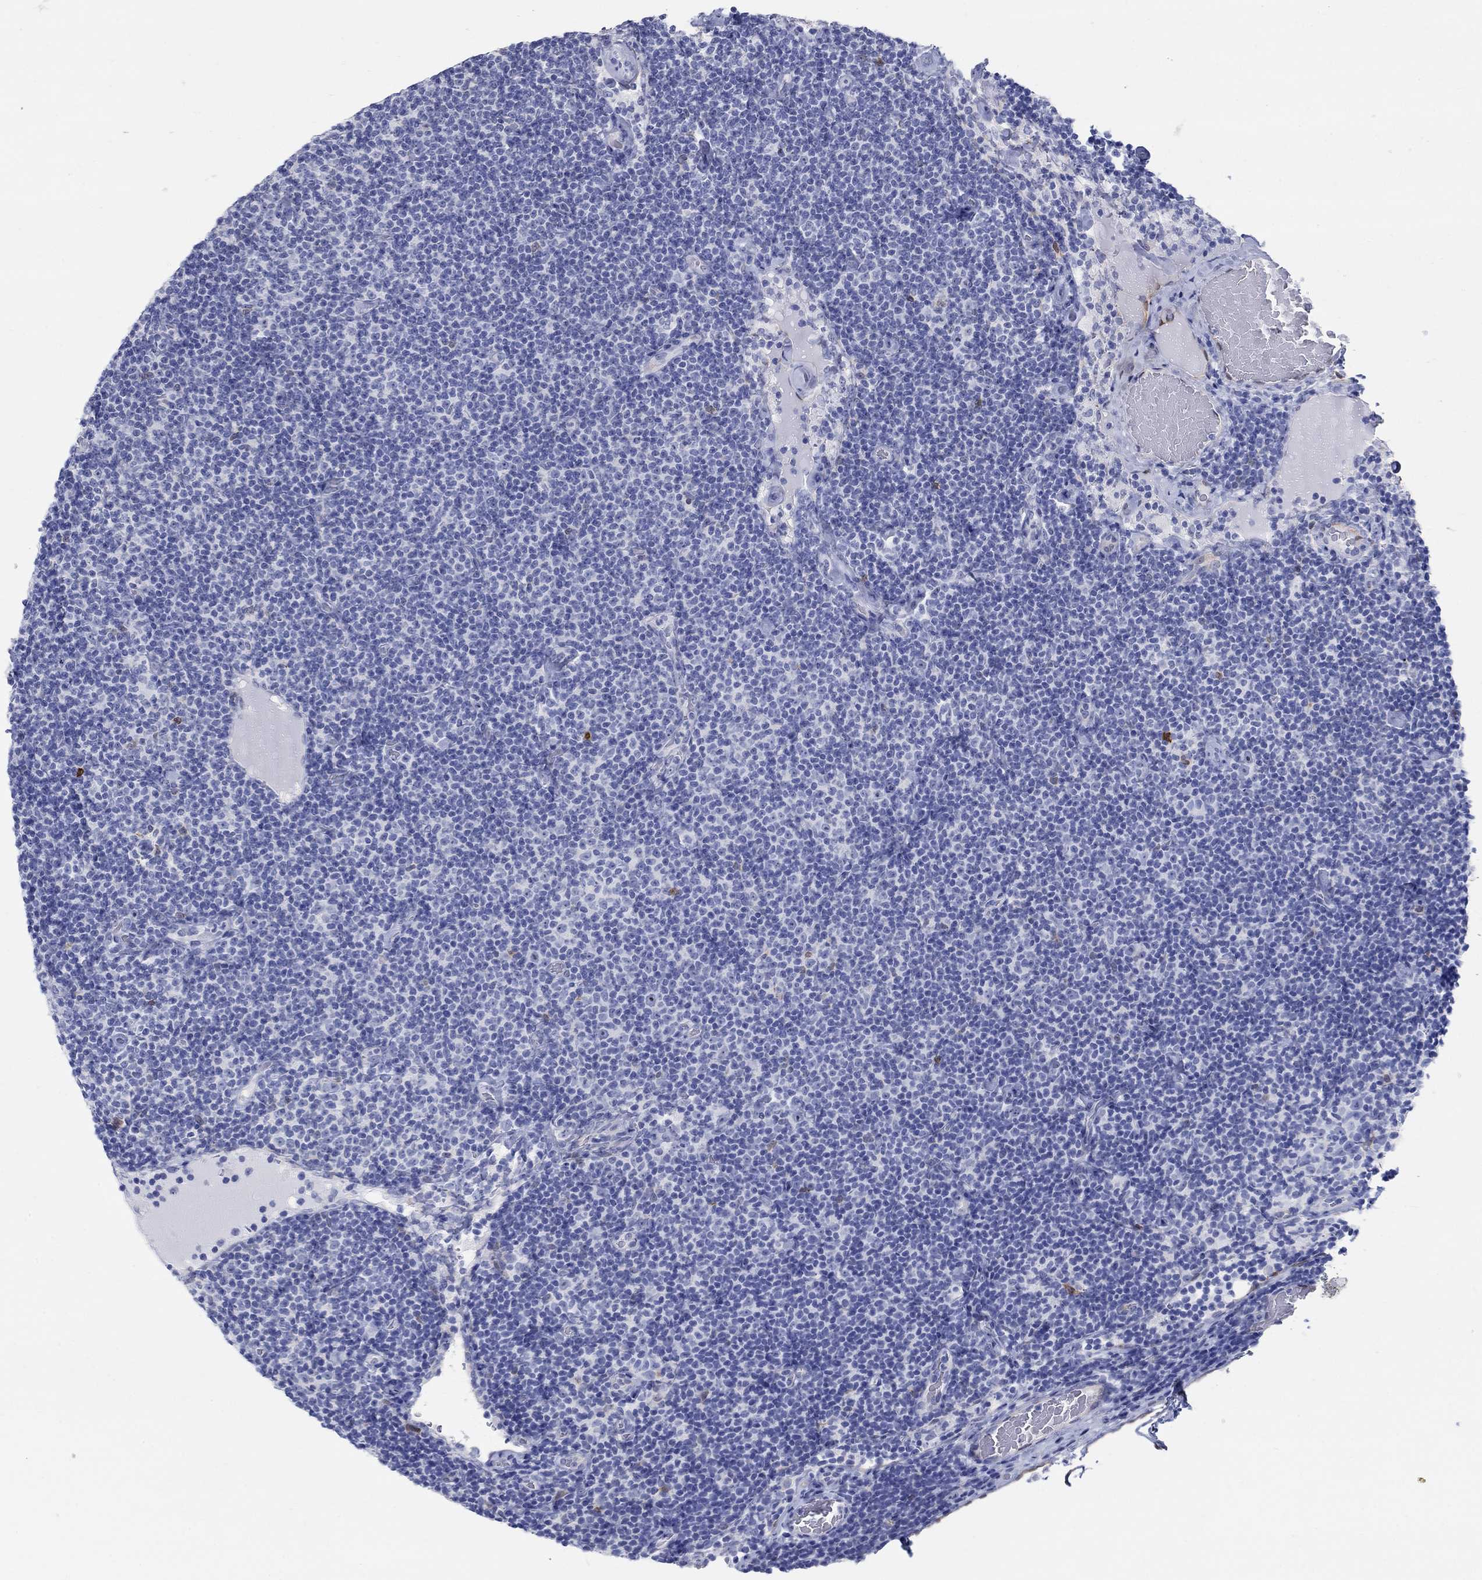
{"staining": {"intensity": "negative", "quantity": "none", "location": "none"}, "tissue": "lymphoma", "cell_type": "Tumor cells", "image_type": "cancer", "snomed": [{"axis": "morphology", "description": "Malignant lymphoma, non-Hodgkin's type, Low grade"}, {"axis": "topography", "description": "Lymph node"}], "caption": "Immunohistochemistry (IHC) photomicrograph of low-grade malignant lymphoma, non-Hodgkin's type stained for a protein (brown), which reveals no staining in tumor cells.", "gene": "AKR1C2", "patient": {"sex": "male", "age": 81}}